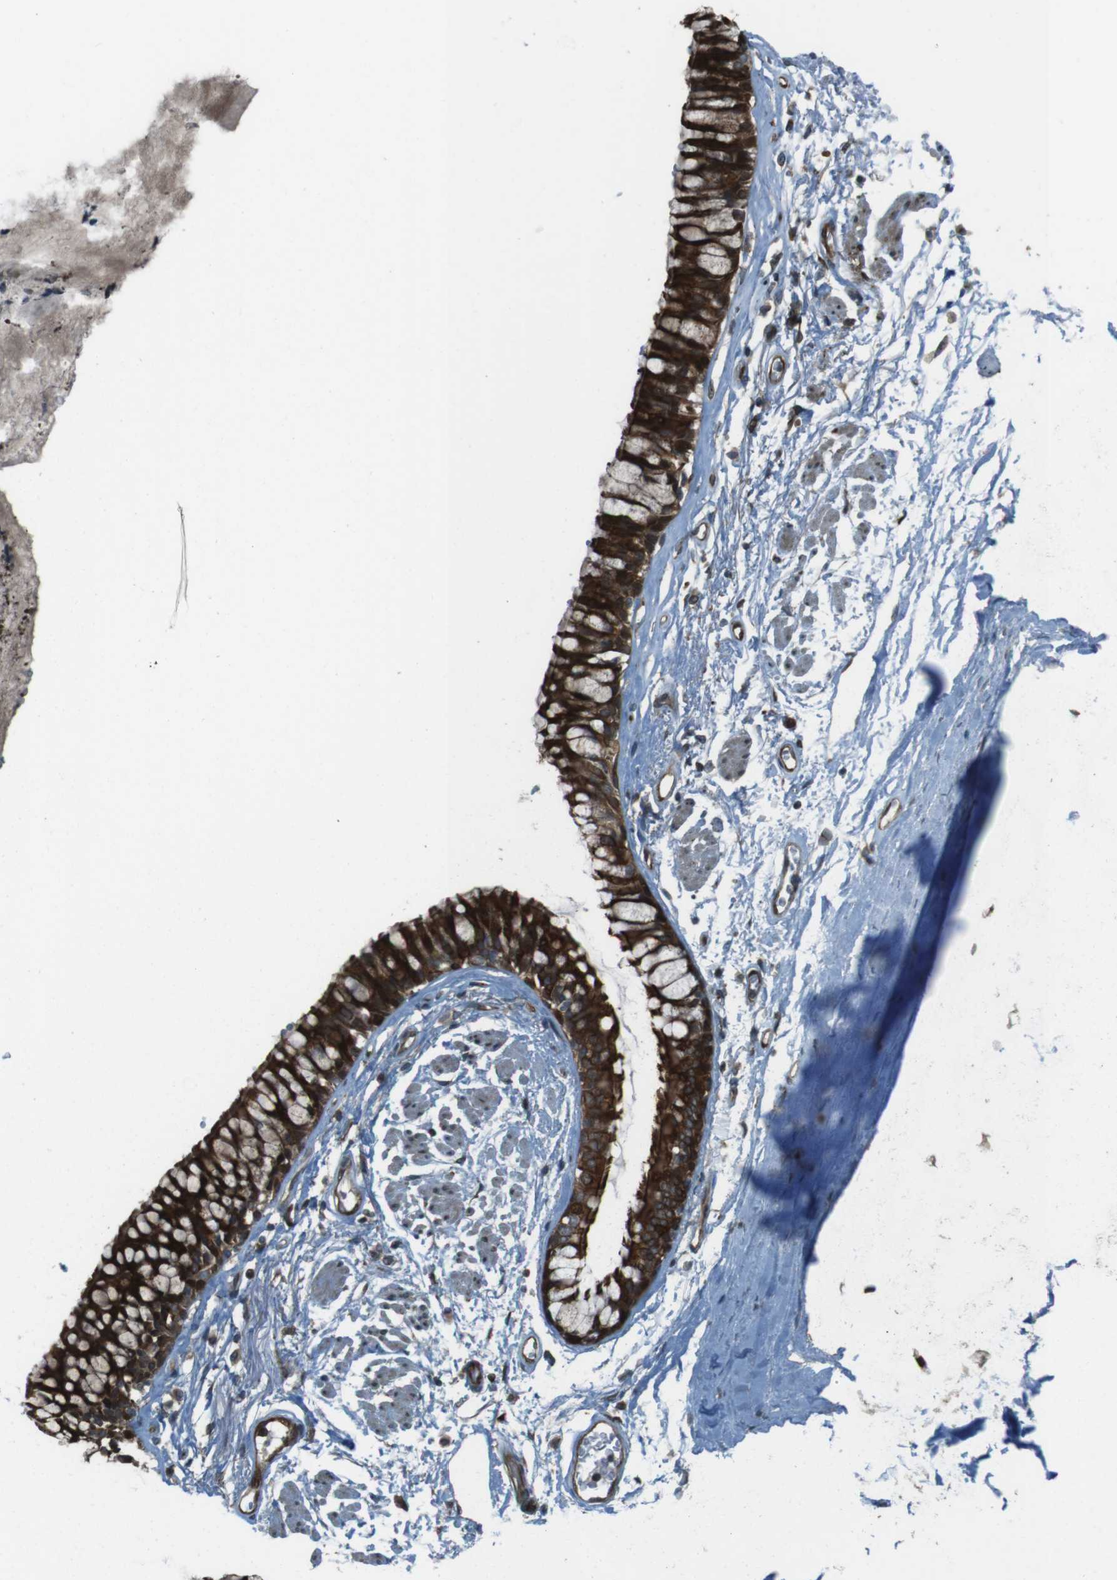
{"staining": {"intensity": "moderate", "quantity": ">75%", "location": "cytoplasmic/membranous,nuclear"}, "tissue": "adipose tissue", "cell_type": "Adipocytes", "image_type": "normal", "snomed": [{"axis": "morphology", "description": "Normal tissue, NOS"}, {"axis": "topography", "description": "Cartilage tissue"}, {"axis": "topography", "description": "Bronchus"}], "caption": "Protein expression analysis of unremarkable adipose tissue shows moderate cytoplasmic/membranous,nuclear expression in approximately >75% of adipocytes. The staining is performed using DAB (3,3'-diaminobenzidine) brown chromogen to label protein expression. The nuclei are counter-stained blue using hematoxylin.", "gene": "ZNF330", "patient": {"sex": "female", "age": 73}}